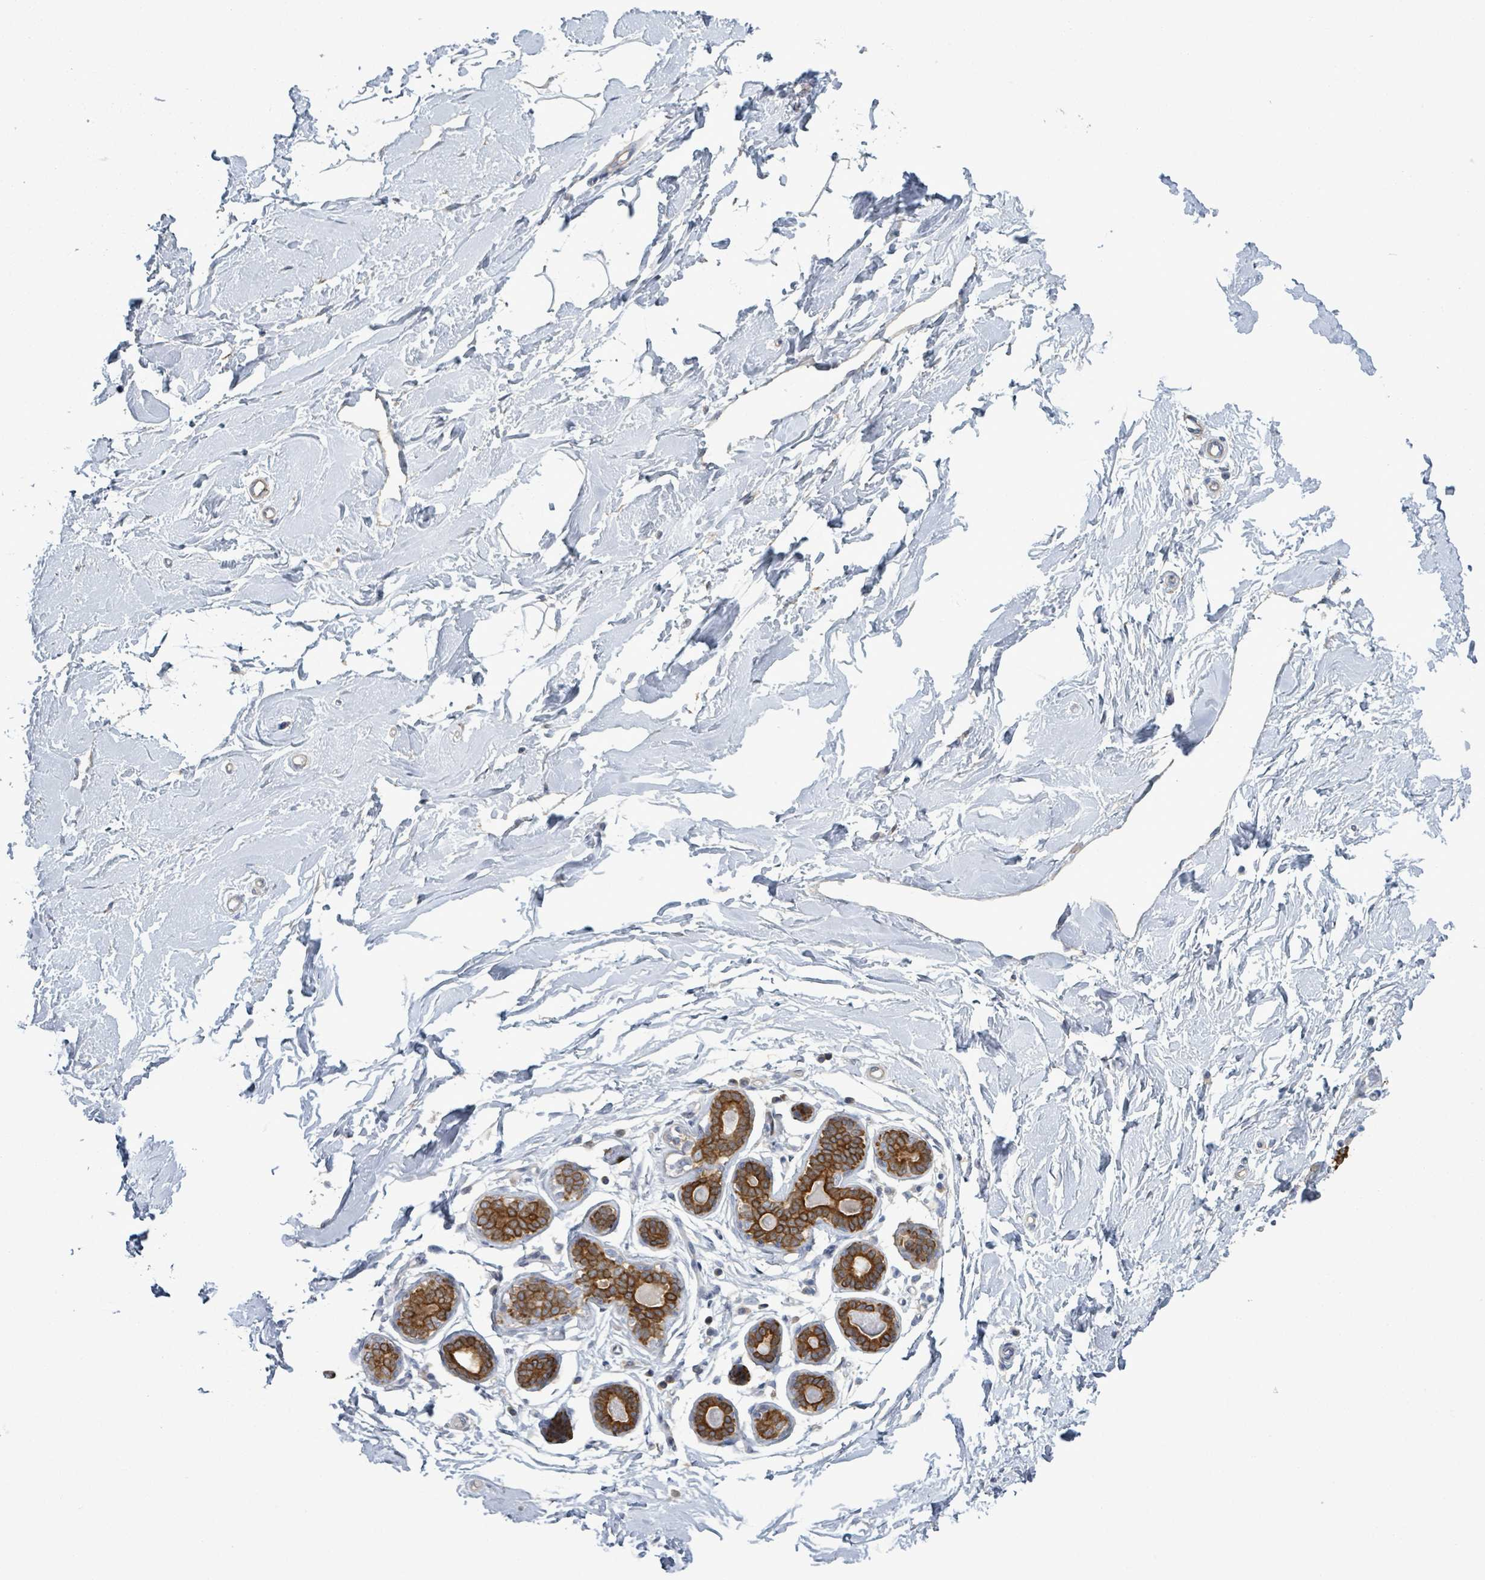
{"staining": {"intensity": "negative", "quantity": "none", "location": "none"}, "tissue": "breast", "cell_type": "Adipocytes", "image_type": "normal", "snomed": [{"axis": "morphology", "description": "Normal tissue, NOS"}, {"axis": "topography", "description": "Breast"}], "caption": "The photomicrograph demonstrates no staining of adipocytes in normal breast. Nuclei are stained in blue.", "gene": "COL13A1", "patient": {"sex": "female", "age": 23}}